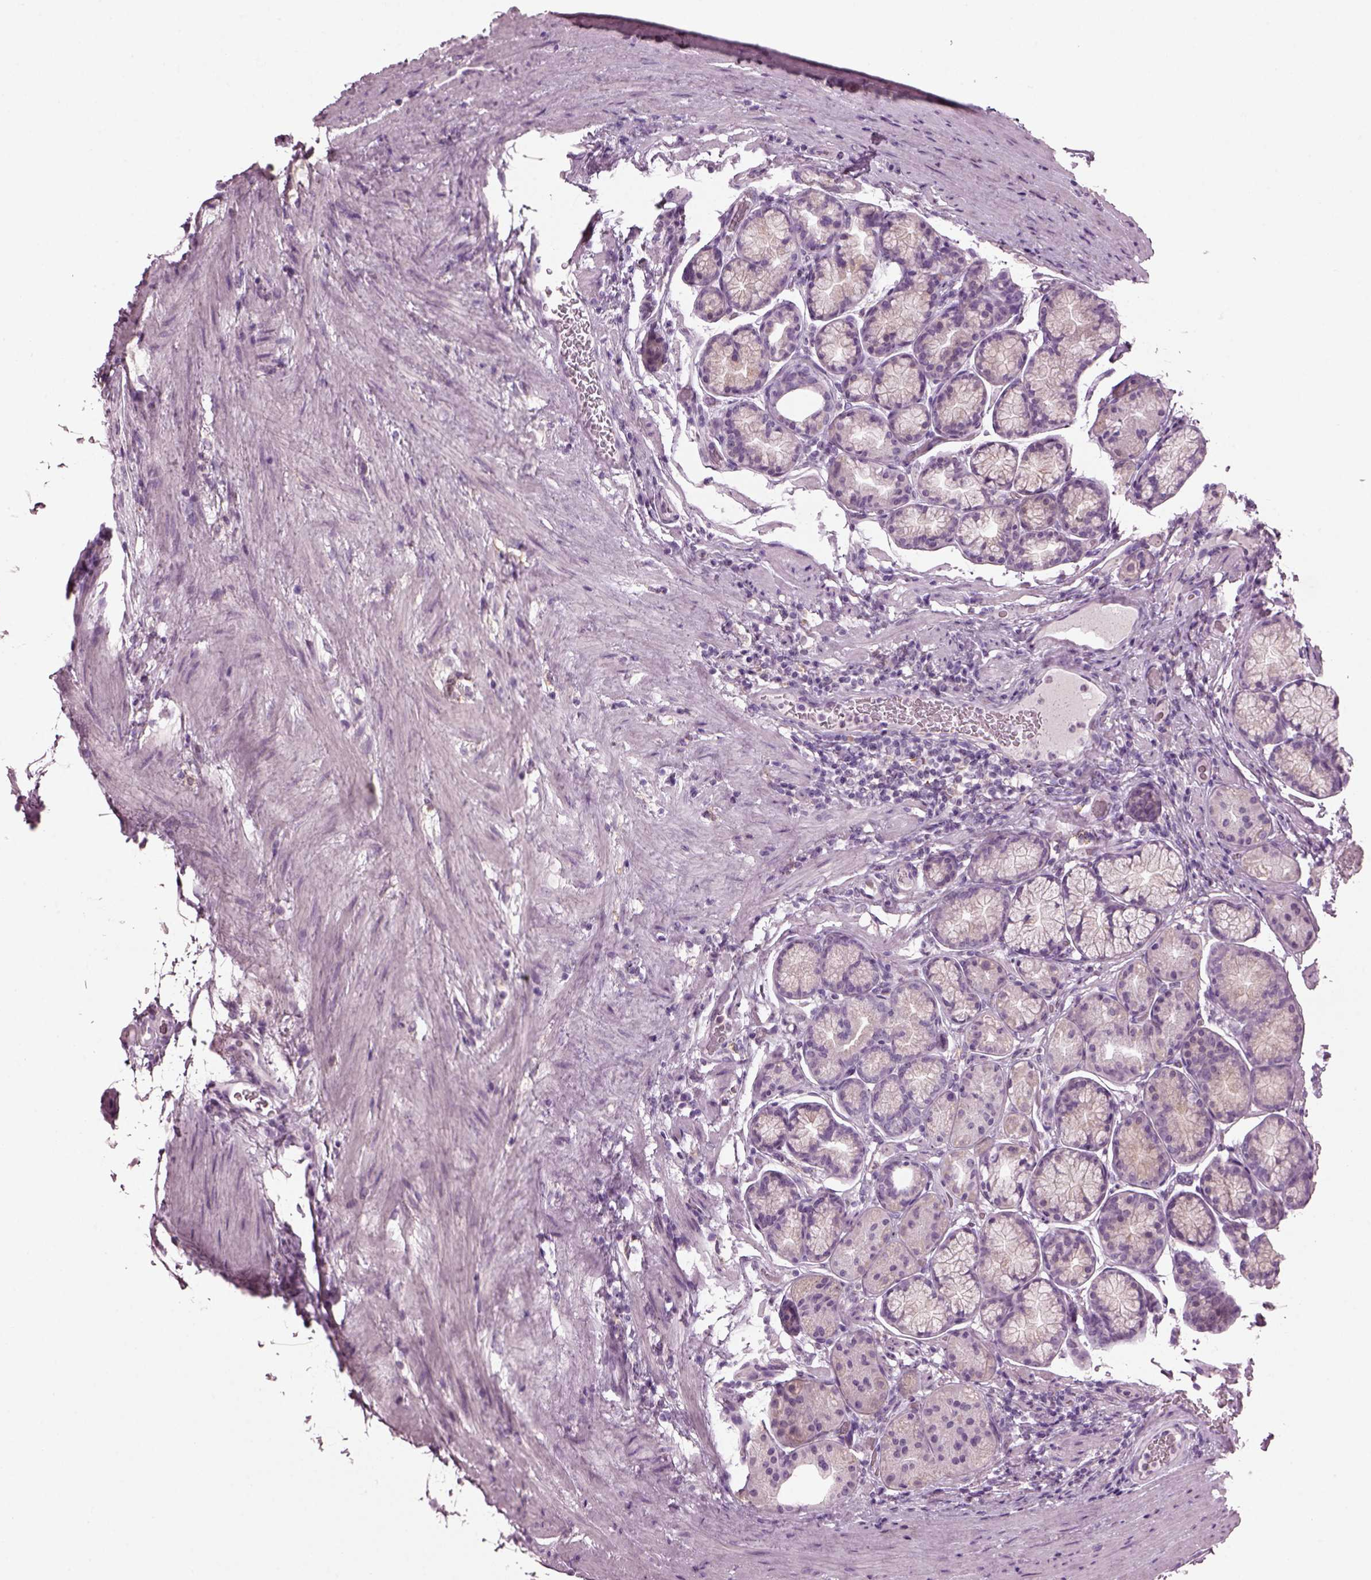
{"staining": {"intensity": "negative", "quantity": "none", "location": "none"}, "tissue": "stomach", "cell_type": "Glandular cells", "image_type": "normal", "snomed": [{"axis": "morphology", "description": "Normal tissue, NOS"}, {"axis": "morphology", "description": "Adenocarcinoma, NOS"}, {"axis": "morphology", "description": "Adenocarcinoma, High grade"}, {"axis": "topography", "description": "Stomach, upper"}, {"axis": "topography", "description": "Stomach"}], "caption": "A high-resolution histopathology image shows immunohistochemistry (IHC) staining of benign stomach, which reveals no significant staining in glandular cells.", "gene": "TMEM231", "patient": {"sex": "female", "age": 65}}